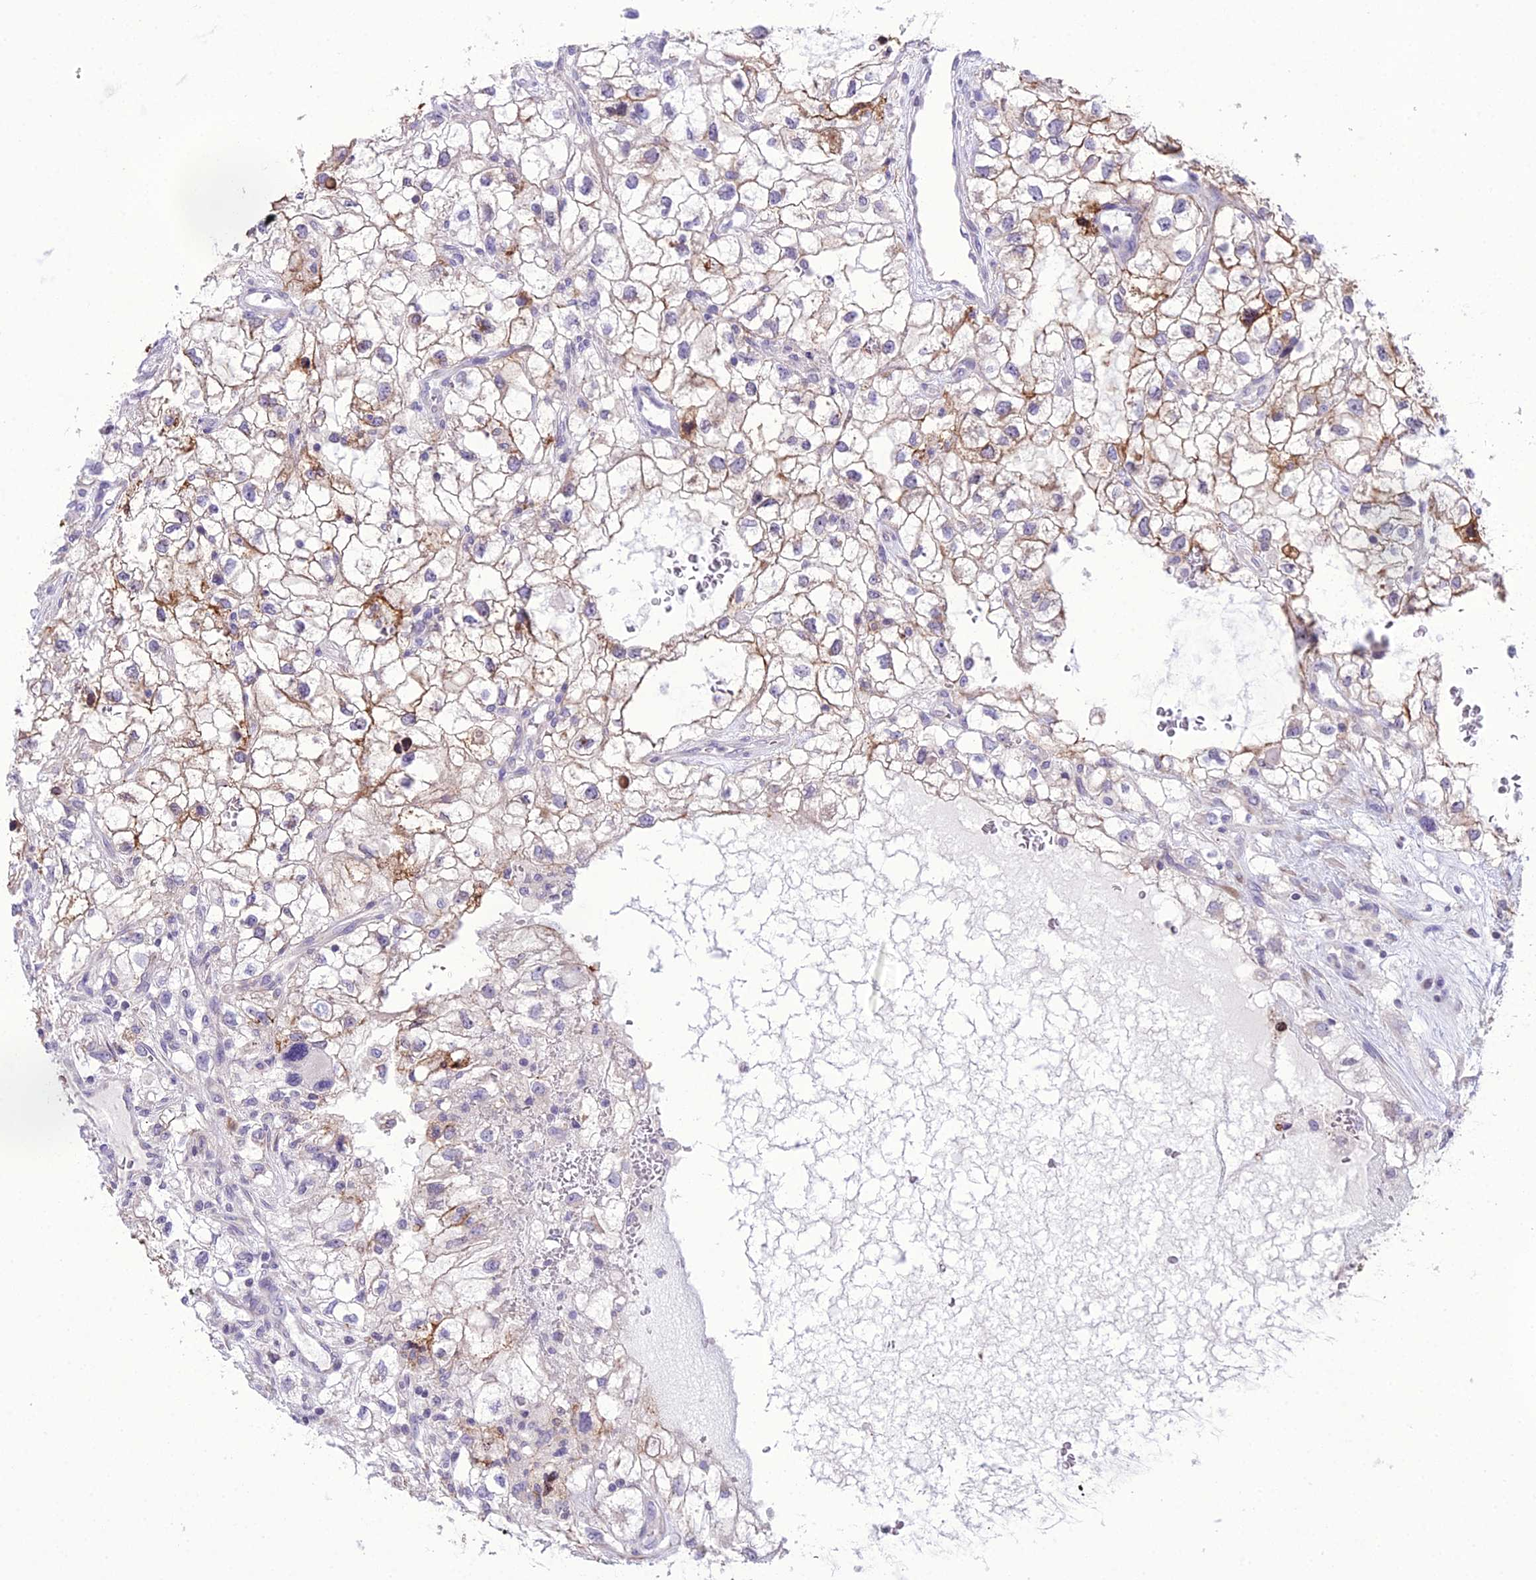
{"staining": {"intensity": "moderate", "quantity": "<25%", "location": "cytoplasmic/membranous"}, "tissue": "renal cancer", "cell_type": "Tumor cells", "image_type": "cancer", "snomed": [{"axis": "morphology", "description": "Adenocarcinoma, NOS"}, {"axis": "topography", "description": "Kidney"}], "caption": "The photomicrograph shows a brown stain indicating the presence of a protein in the cytoplasmic/membranous of tumor cells in renal adenocarcinoma.", "gene": "RPS26", "patient": {"sex": "male", "age": 59}}